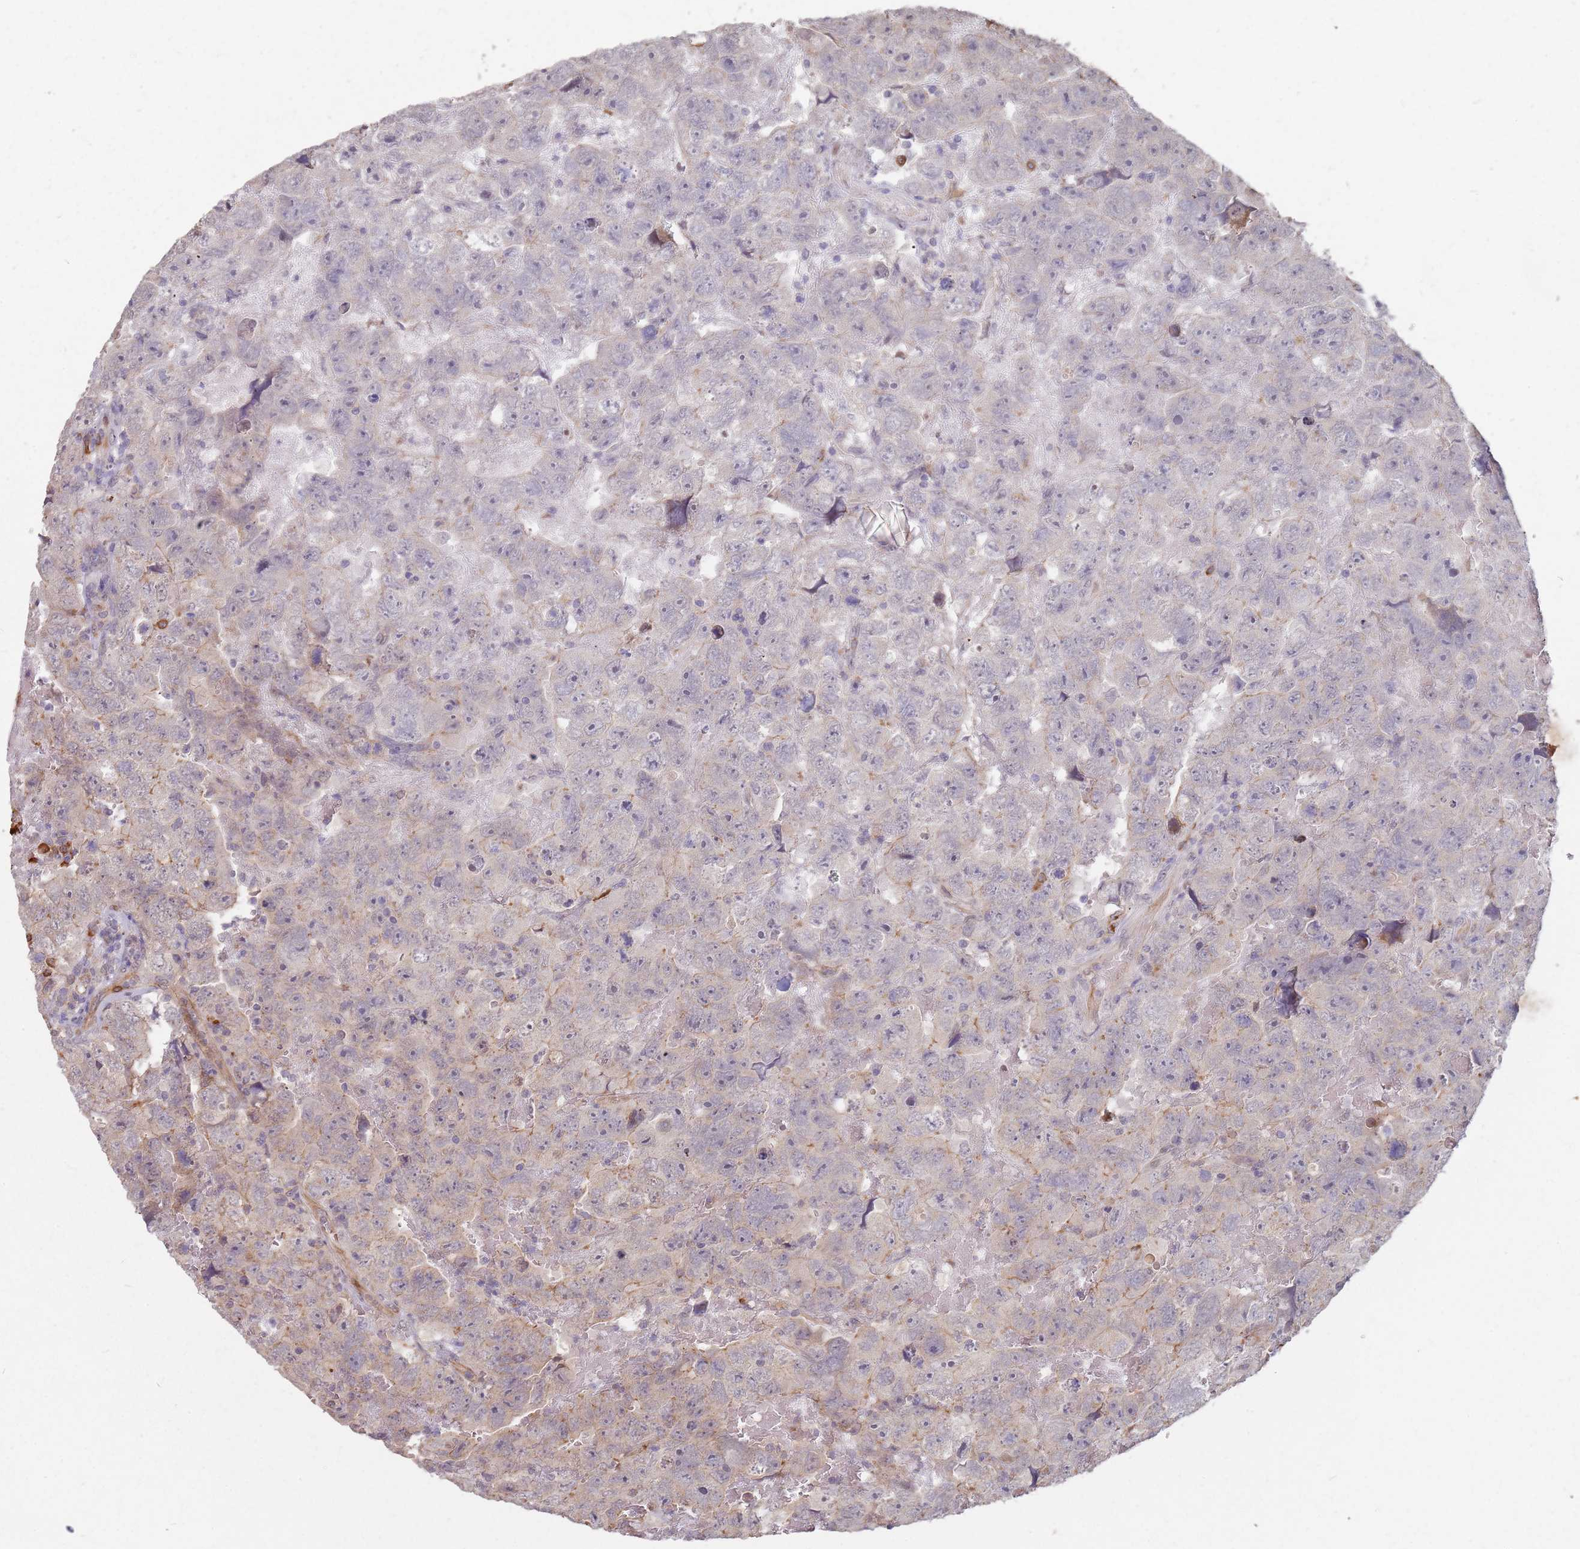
{"staining": {"intensity": "negative", "quantity": "none", "location": "none"}, "tissue": "testis cancer", "cell_type": "Tumor cells", "image_type": "cancer", "snomed": [{"axis": "morphology", "description": "Carcinoma, Embryonal, NOS"}, {"axis": "topography", "description": "Testis"}], "caption": "Immunohistochemistry histopathology image of testis cancer (embryonal carcinoma) stained for a protein (brown), which reveals no expression in tumor cells.", "gene": "MPEG1", "patient": {"sex": "male", "age": 45}}